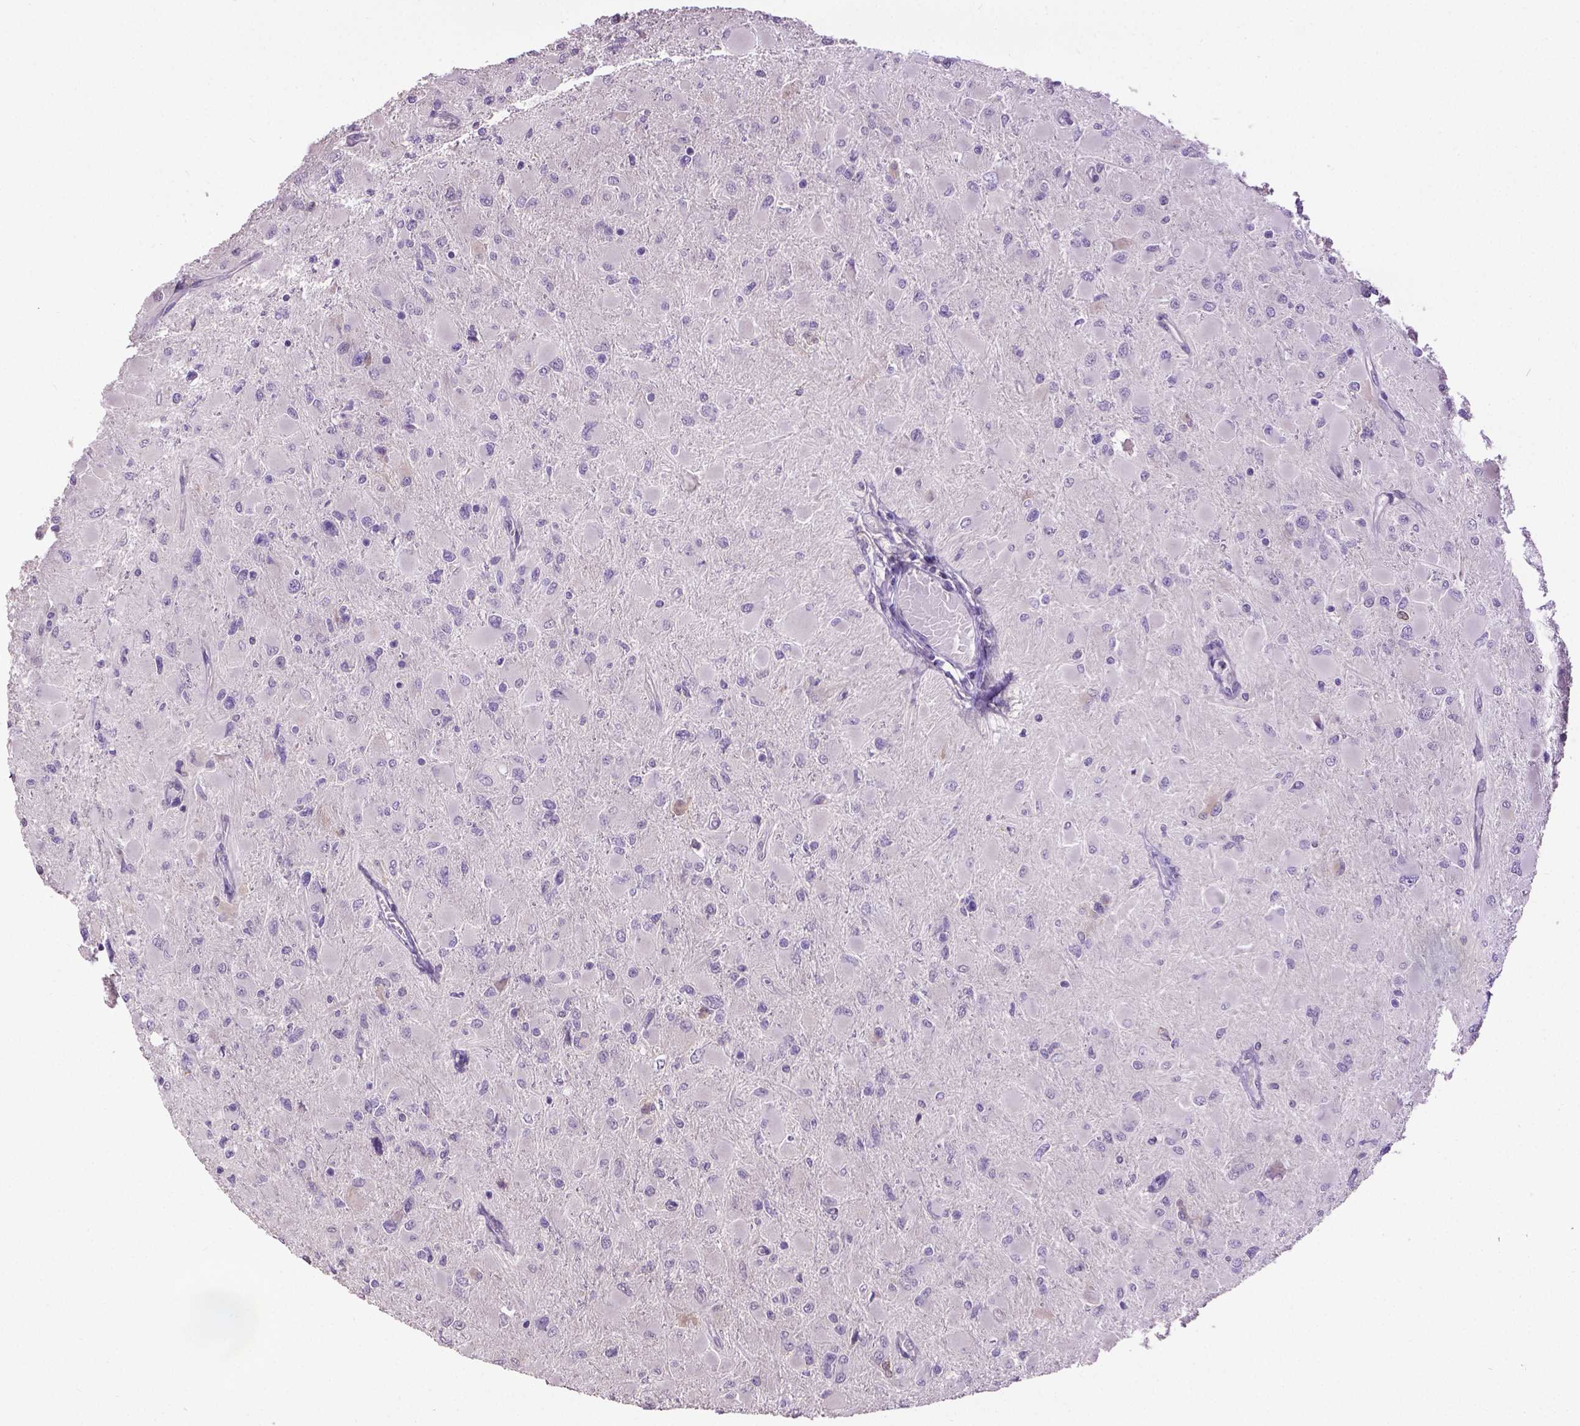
{"staining": {"intensity": "negative", "quantity": "none", "location": "none"}, "tissue": "glioma", "cell_type": "Tumor cells", "image_type": "cancer", "snomed": [{"axis": "morphology", "description": "Glioma, malignant, High grade"}, {"axis": "topography", "description": "Cerebral cortex"}], "caption": "This micrograph is of malignant high-grade glioma stained with immunohistochemistry (IHC) to label a protein in brown with the nuclei are counter-stained blue. There is no positivity in tumor cells.", "gene": "CPM", "patient": {"sex": "female", "age": 36}}